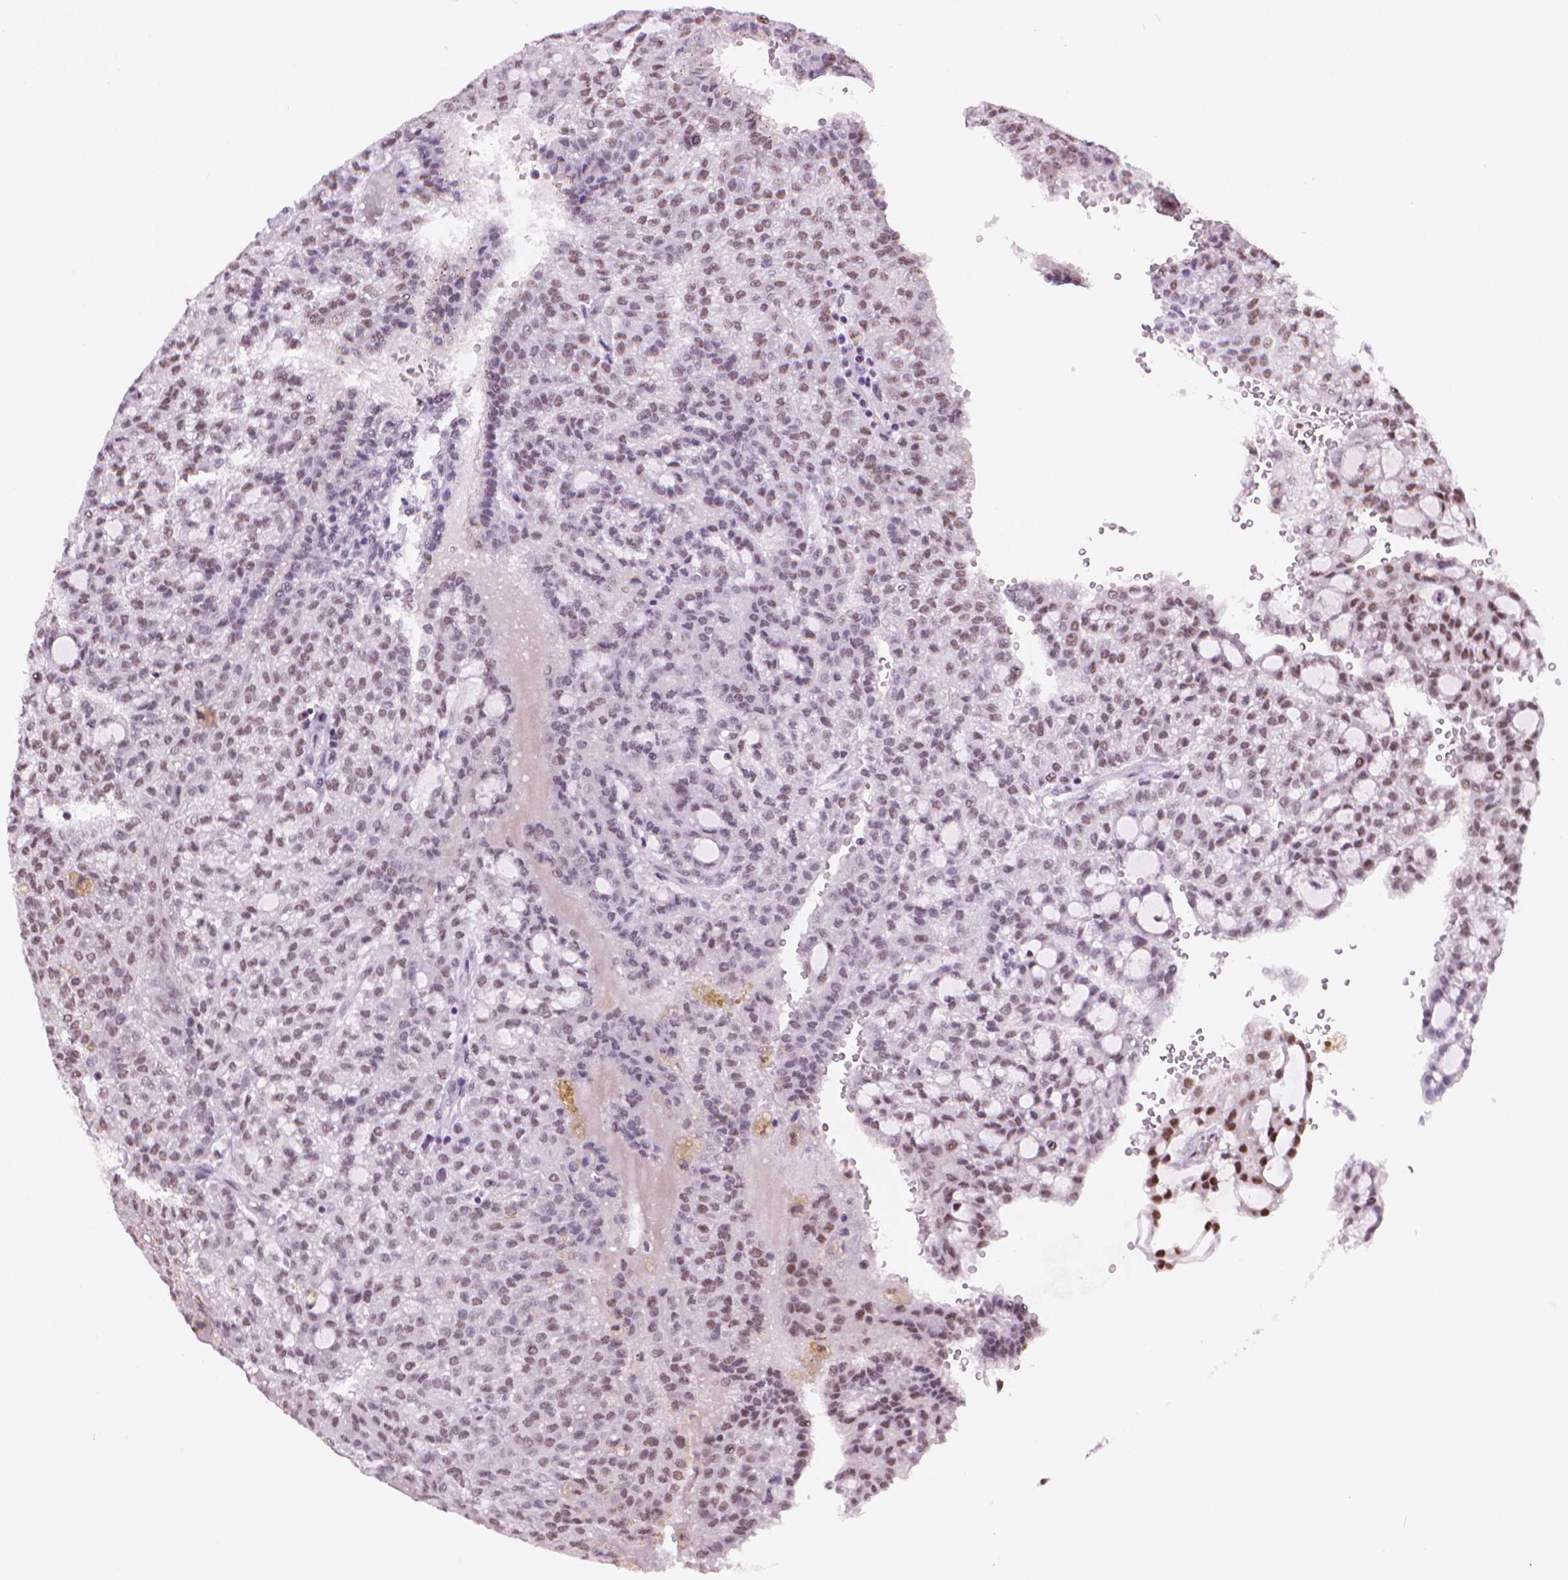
{"staining": {"intensity": "moderate", "quantity": "25%-75%", "location": "nuclear"}, "tissue": "renal cancer", "cell_type": "Tumor cells", "image_type": "cancer", "snomed": [{"axis": "morphology", "description": "Adenocarcinoma, NOS"}, {"axis": "topography", "description": "Kidney"}], "caption": "Adenocarcinoma (renal) stained with a brown dye displays moderate nuclear positive expression in approximately 25%-75% of tumor cells.", "gene": "RPA4", "patient": {"sex": "male", "age": 63}}